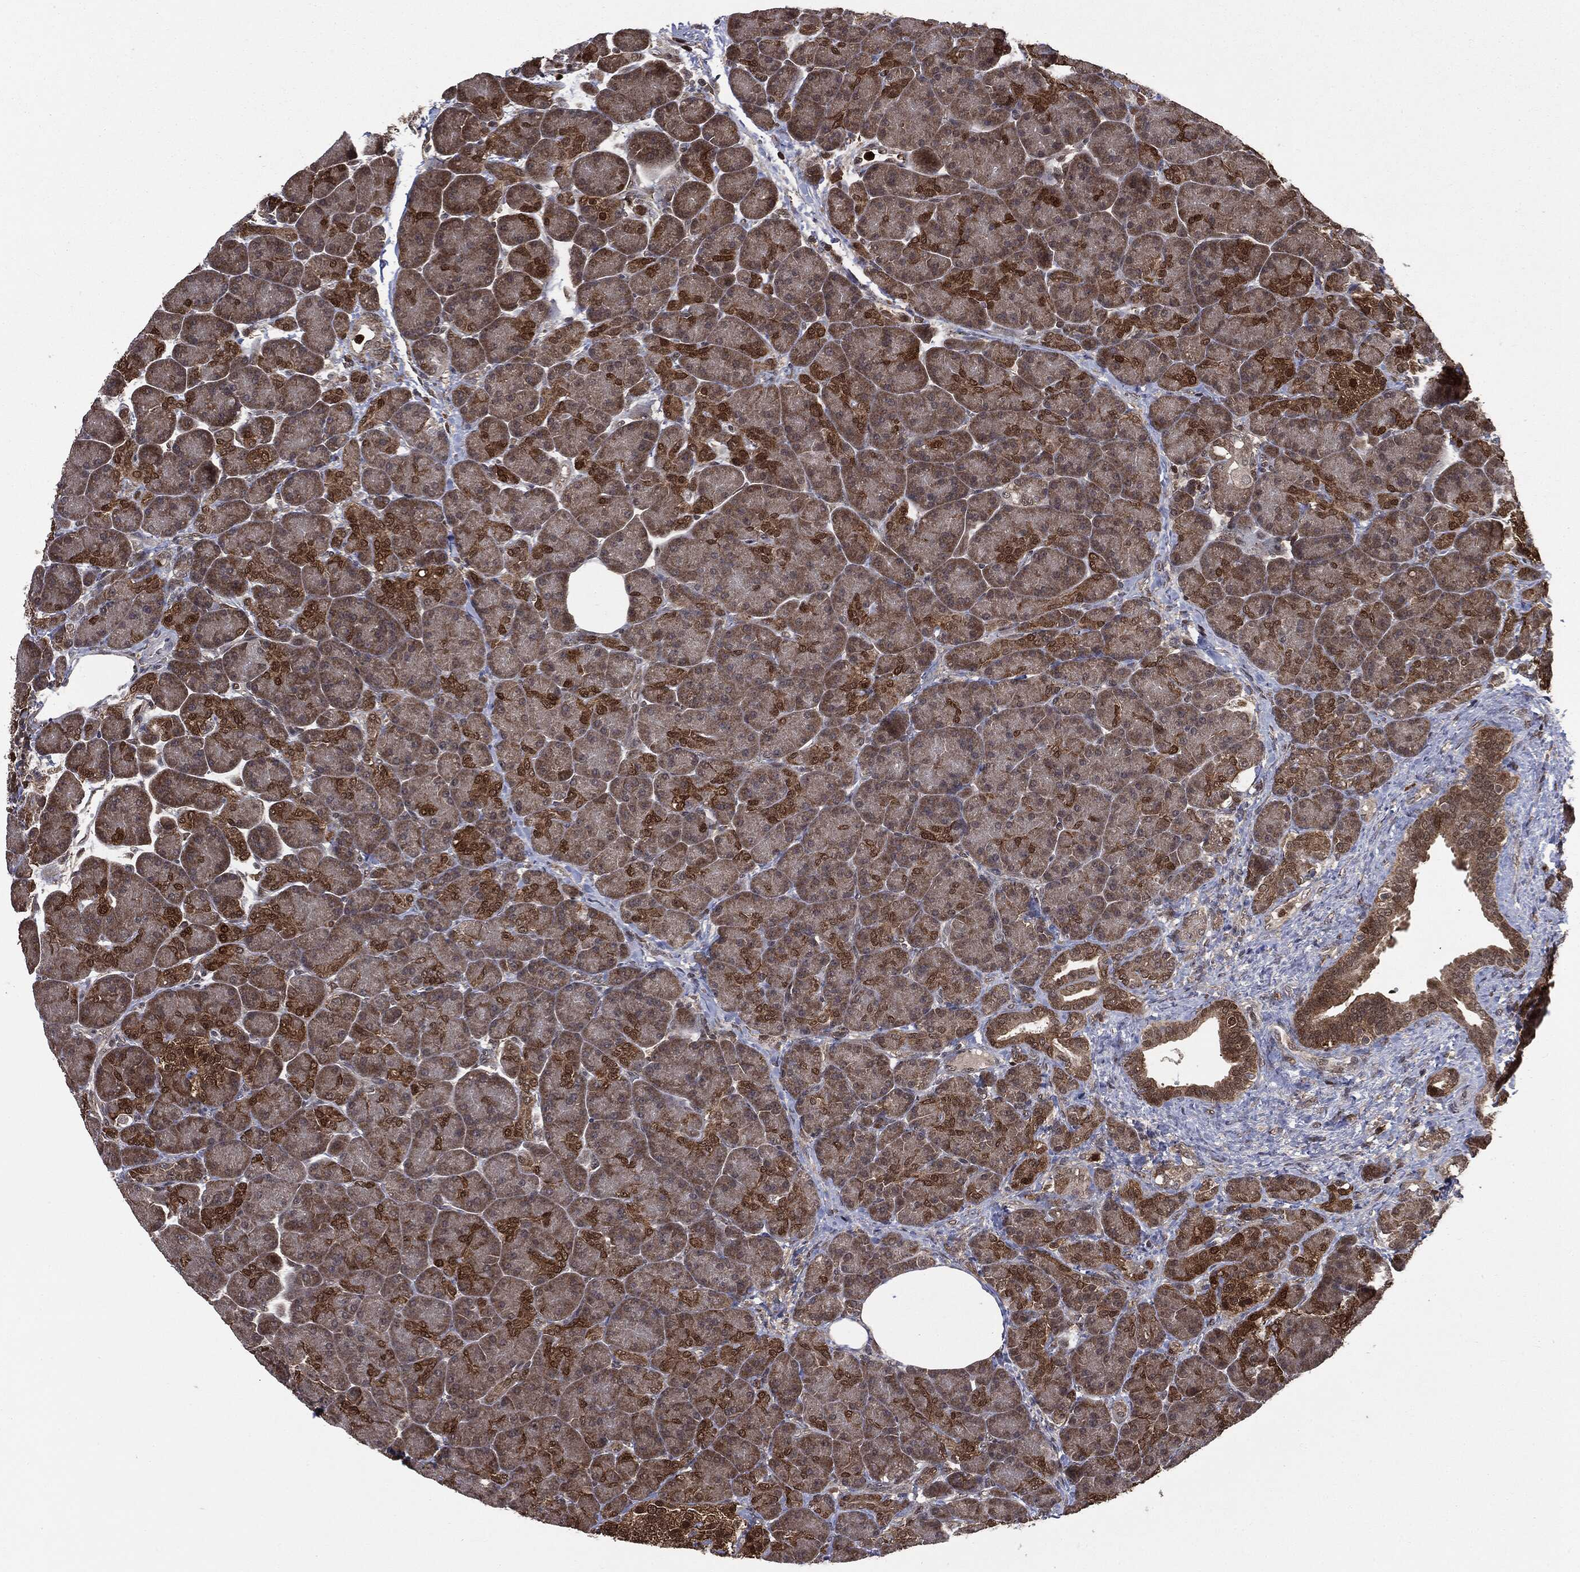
{"staining": {"intensity": "strong", "quantity": "<25%", "location": "cytoplasmic/membranous"}, "tissue": "pancreas", "cell_type": "Exocrine glandular cells", "image_type": "normal", "snomed": [{"axis": "morphology", "description": "Normal tissue, NOS"}, {"axis": "topography", "description": "Pancreas"}], "caption": "Protein expression by immunohistochemistry exhibits strong cytoplasmic/membranous positivity in approximately <25% of exocrine glandular cells in unremarkable pancreas. The protein is stained brown, and the nuclei are stained in blue (DAB IHC with brightfield microscopy, high magnification).", "gene": "GPI", "patient": {"sex": "female", "age": 63}}